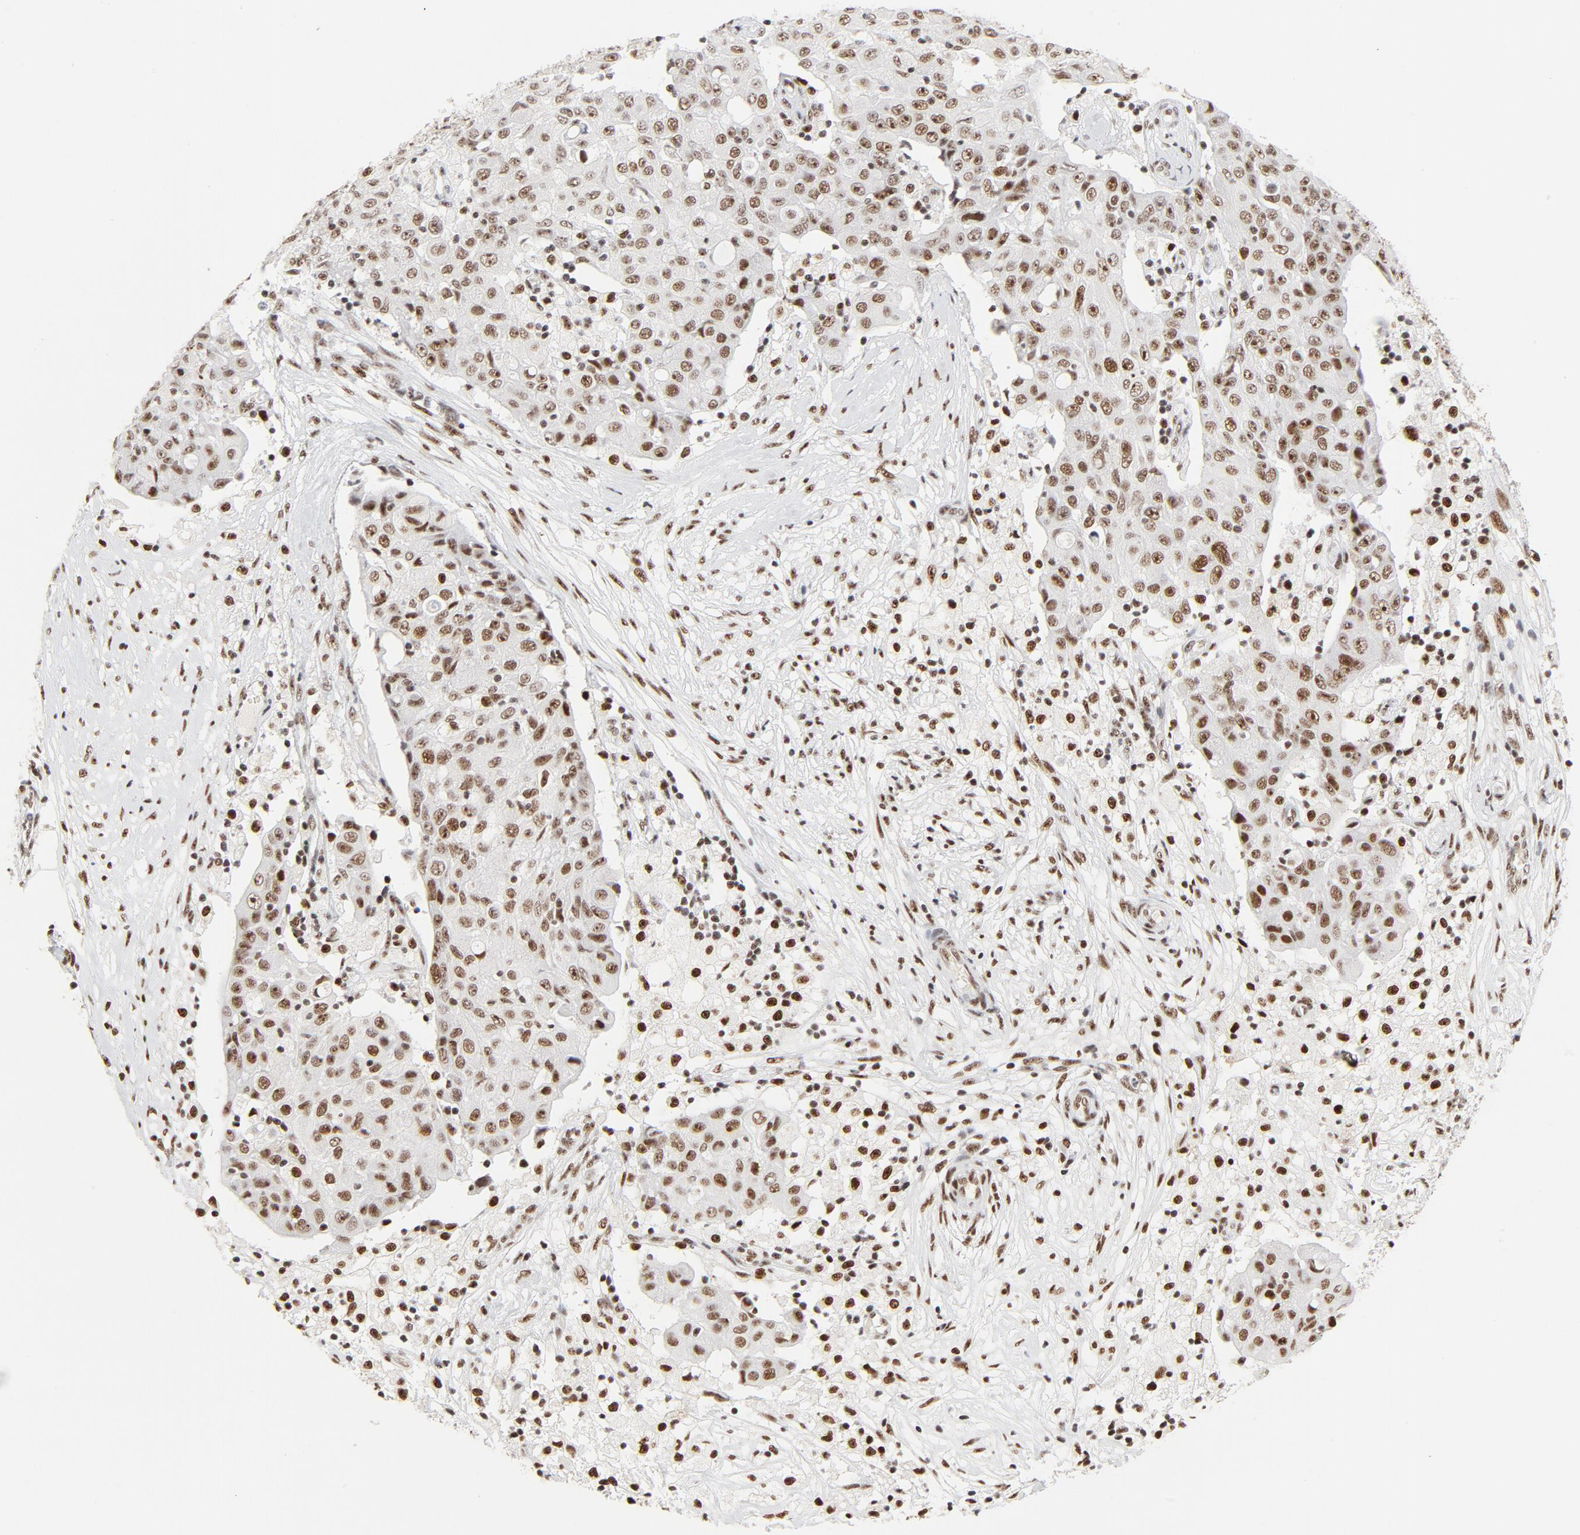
{"staining": {"intensity": "moderate", "quantity": ">75%", "location": "nuclear"}, "tissue": "ovarian cancer", "cell_type": "Tumor cells", "image_type": "cancer", "snomed": [{"axis": "morphology", "description": "Carcinoma, endometroid"}, {"axis": "topography", "description": "Ovary"}], "caption": "A brown stain labels moderate nuclear expression of a protein in human ovarian cancer tumor cells.", "gene": "GTF2H1", "patient": {"sex": "female", "age": 42}}